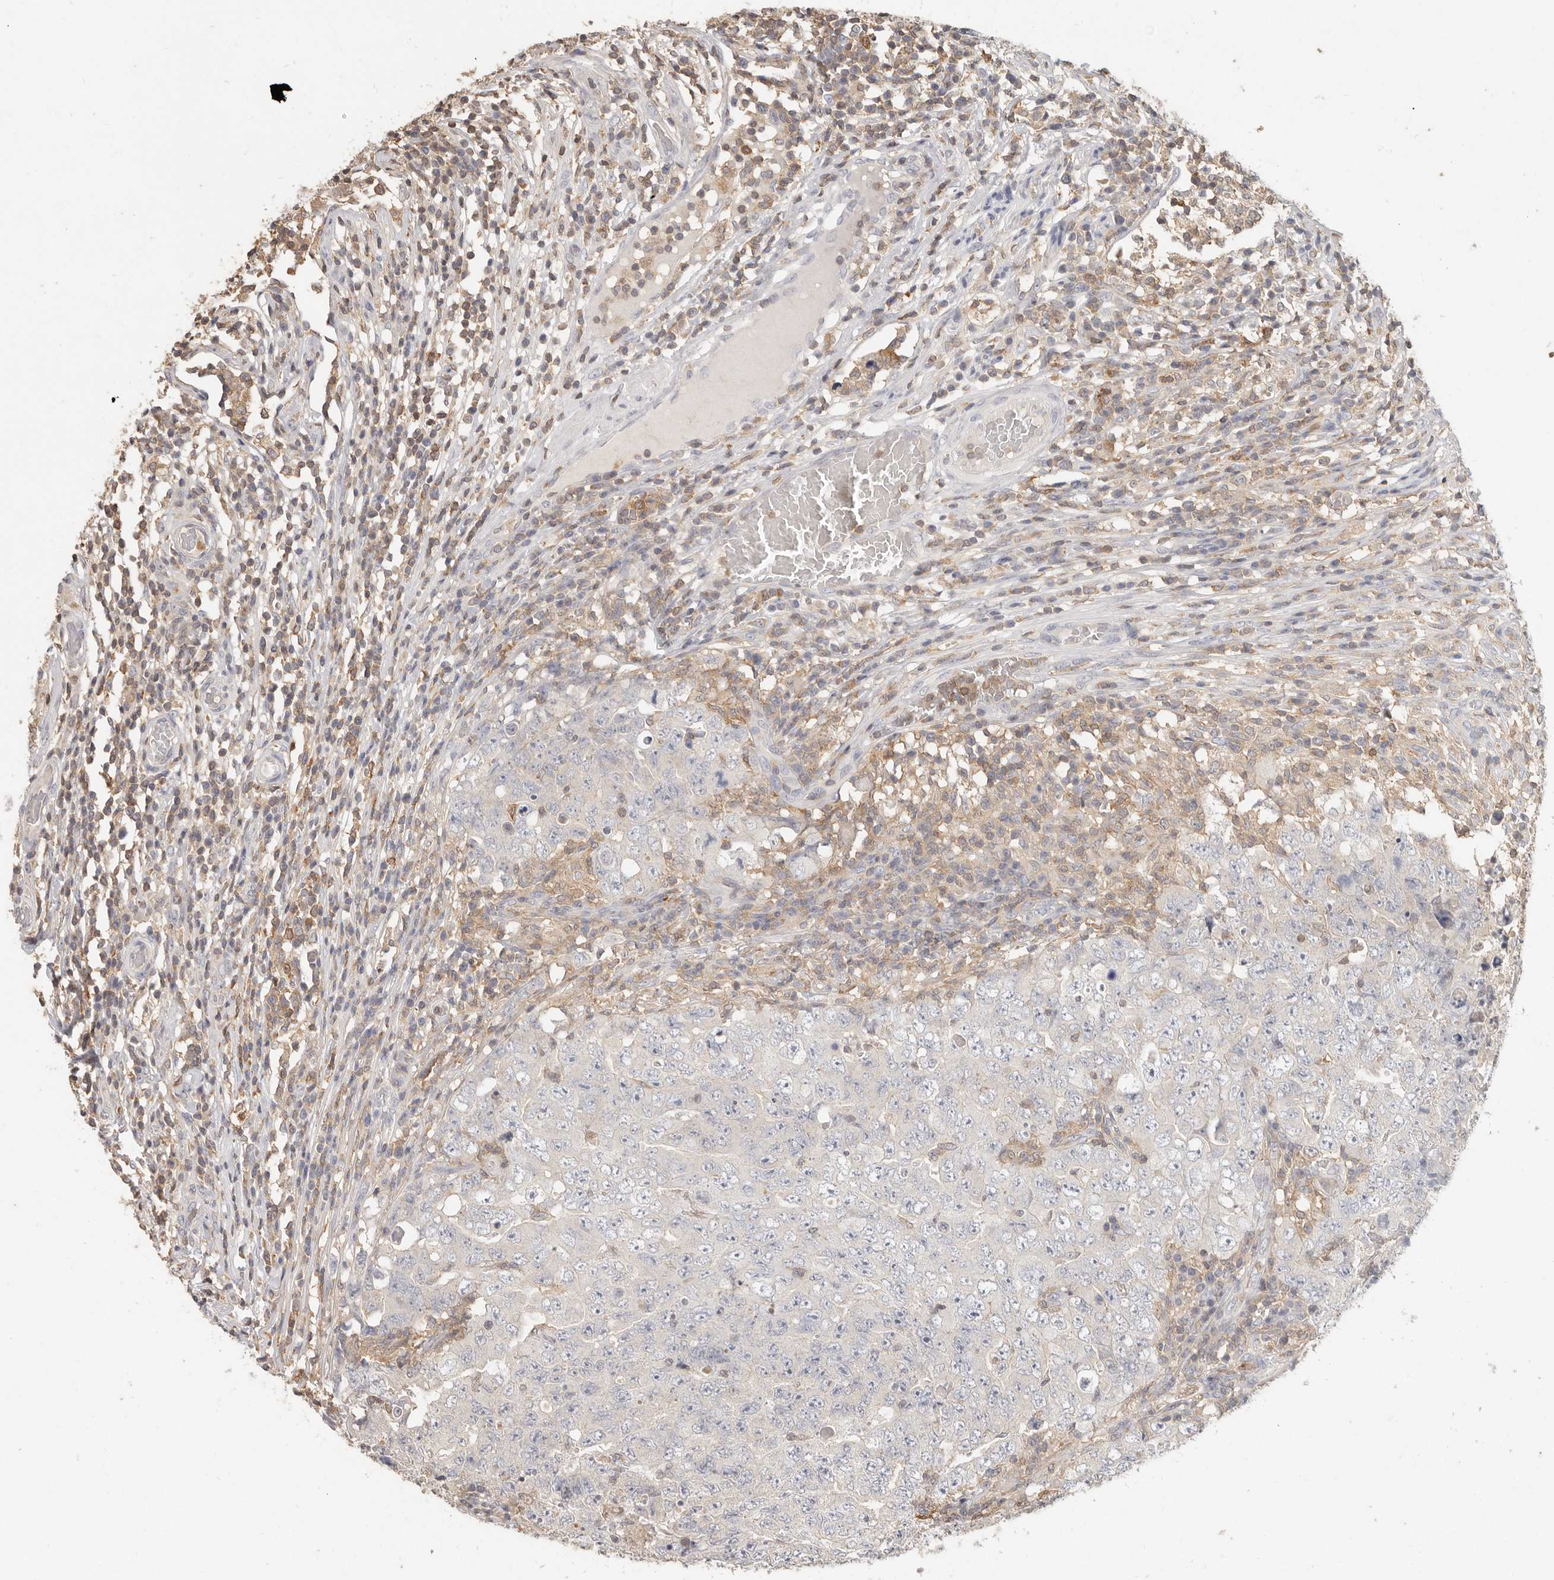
{"staining": {"intensity": "negative", "quantity": "none", "location": "none"}, "tissue": "testis cancer", "cell_type": "Tumor cells", "image_type": "cancer", "snomed": [{"axis": "morphology", "description": "Carcinoma, Embryonal, NOS"}, {"axis": "topography", "description": "Testis"}], "caption": "An IHC photomicrograph of testis cancer is shown. There is no staining in tumor cells of testis cancer.", "gene": "CSK", "patient": {"sex": "male", "age": 26}}